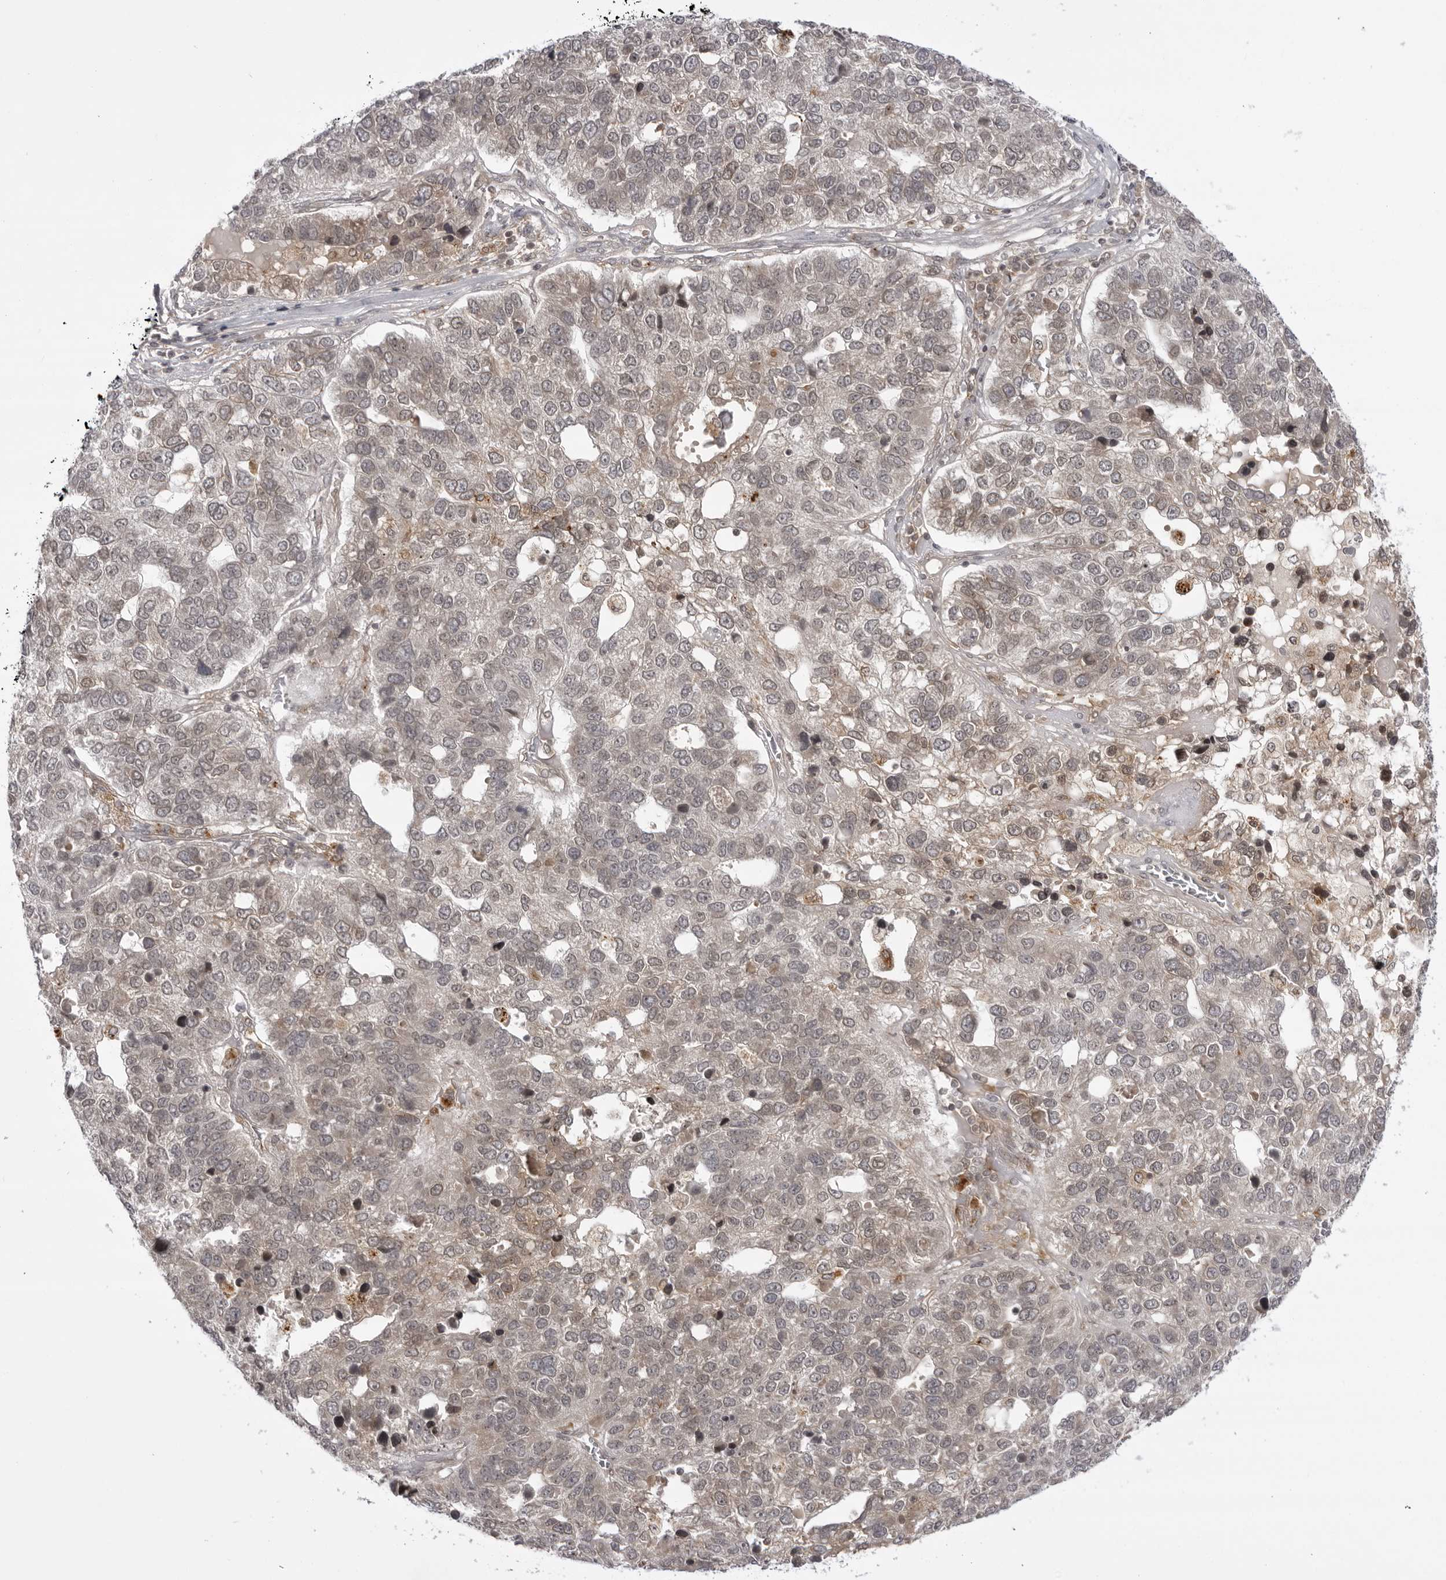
{"staining": {"intensity": "weak", "quantity": "<25%", "location": "cytoplasmic/membranous"}, "tissue": "pancreatic cancer", "cell_type": "Tumor cells", "image_type": "cancer", "snomed": [{"axis": "morphology", "description": "Adenocarcinoma, NOS"}, {"axis": "topography", "description": "Pancreas"}], "caption": "IHC photomicrograph of neoplastic tissue: human pancreatic adenocarcinoma stained with DAB (3,3'-diaminobenzidine) reveals no significant protein staining in tumor cells.", "gene": "USP43", "patient": {"sex": "female", "age": 61}}